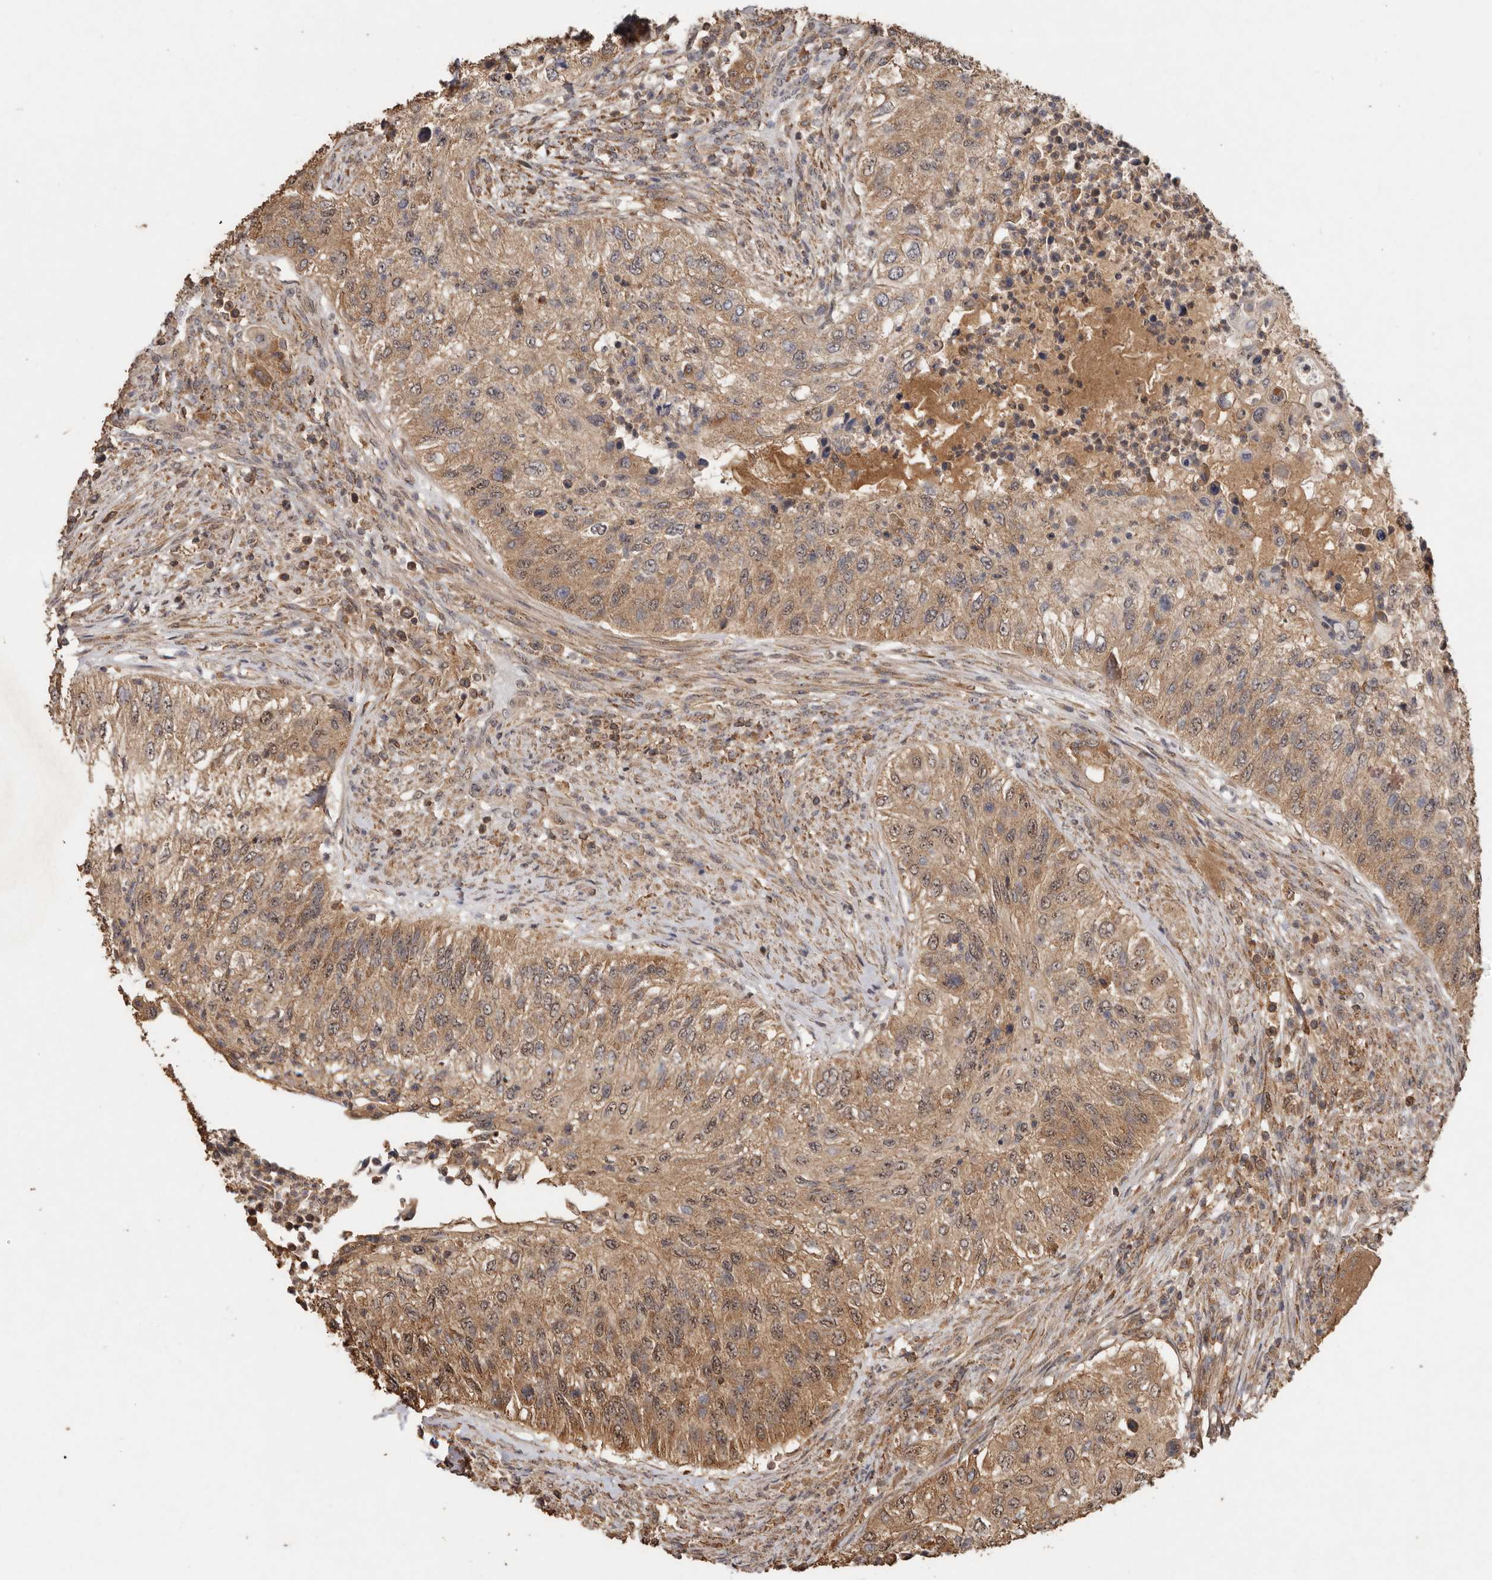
{"staining": {"intensity": "moderate", "quantity": ">75%", "location": "cytoplasmic/membranous,nuclear"}, "tissue": "urothelial cancer", "cell_type": "Tumor cells", "image_type": "cancer", "snomed": [{"axis": "morphology", "description": "Urothelial carcinoma, High grade"}, {"axis": "topography", "description": "Urinary bladder"}], "caption": "Human urothelial cancer stained for a protein (brown) displays moderate cytoplasmic/membranous and nuclear positive expression in about >75% of tumor cells.", "gene": "RWDD1", "patient": {"sex": "female", "age": 60}}